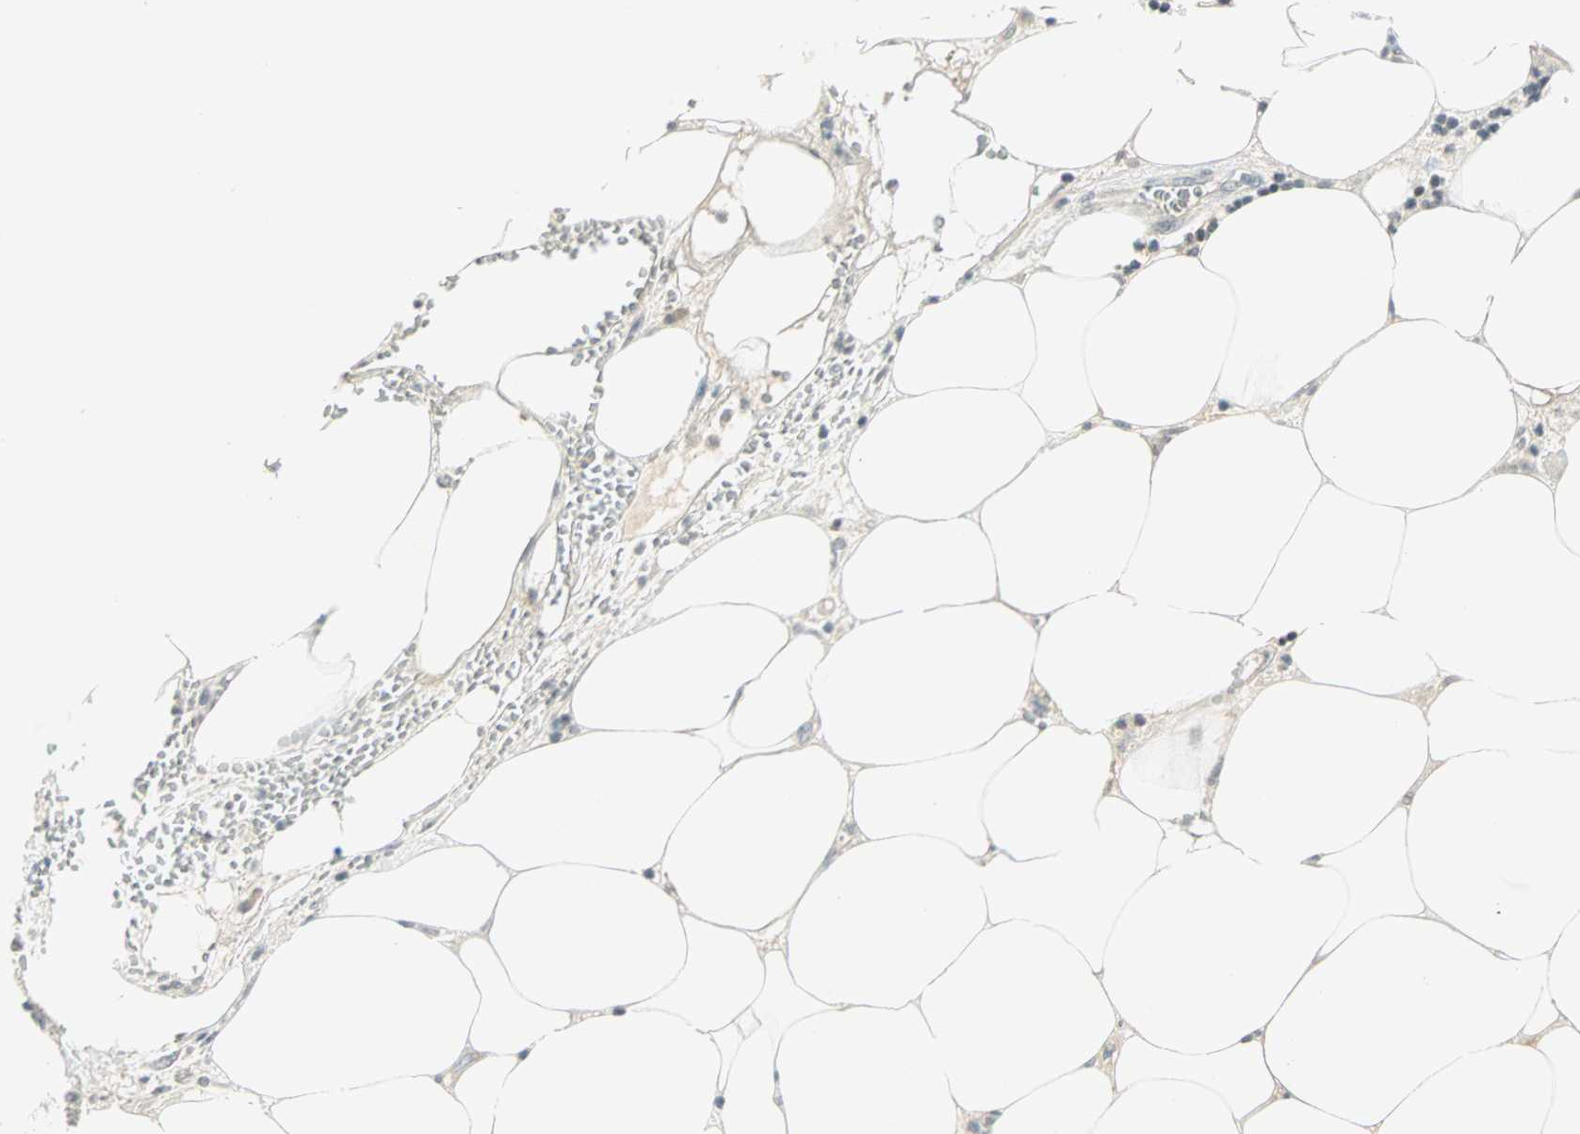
{"staining": {"intensity": "weak", "quantity": "<25%", "location": "nuclear"}, "tissue": "pancreatic cancer", "cell_type": "Tumor cells", "image_type": "cancer", "snomed": [{"axis": "morphology", "description": "Adenocarcinoma, NOS"}, {"axis": "topography", "description": "Pancreas"}], "caption": "Immunohistochemical staining of pancreatic cancer (adenocarcinoma) demonstrates no significant staining in tumor cells.", "gene": "SMAD3", "patient": {"sex": "male", "age": 70}}